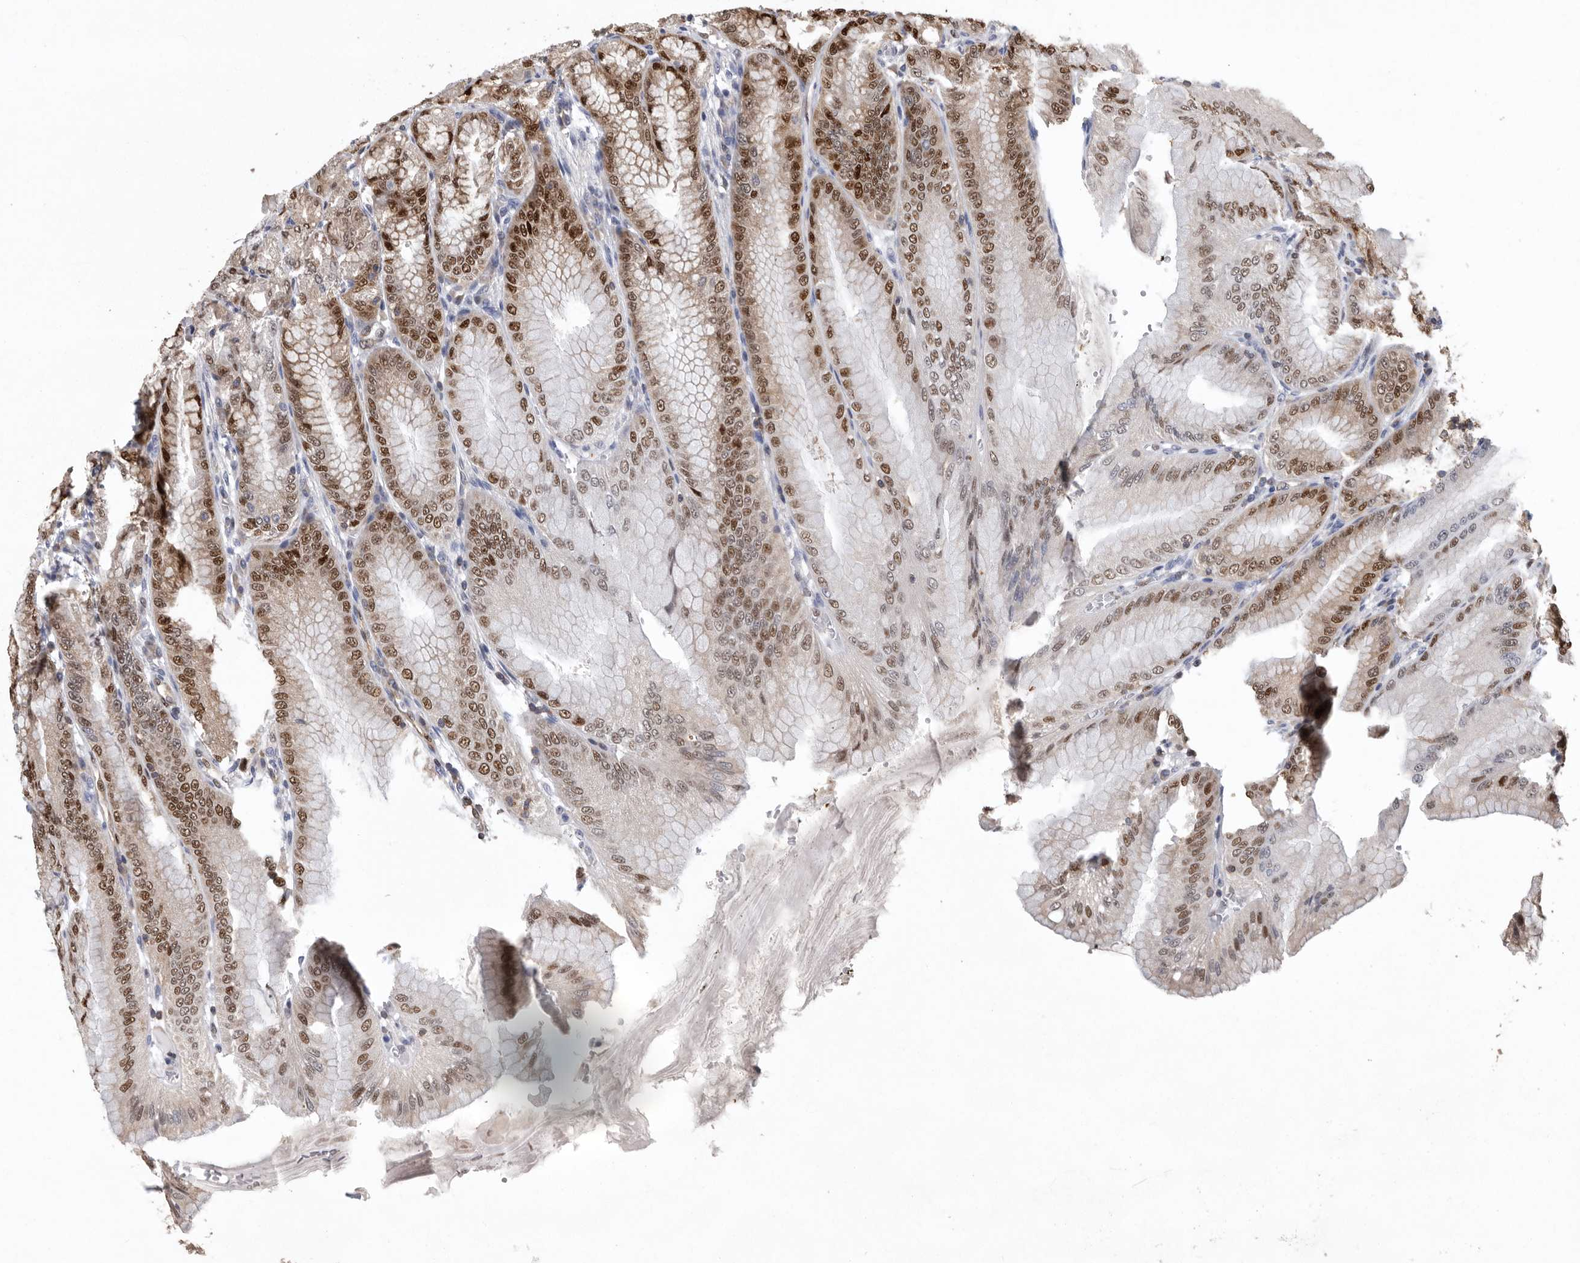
{"staining": {"intensity": "moderate", "quantity": ">75%", "location": "cytoplasmic/membranous,nuclear"}, "tissue": "stomach", "cell_type": "Glandular cells", "image_type": "normal", "snomed": [{"axis": "morphology", "description": "Normal tissue, NOS"}, {"axis": "topography", "description": "Stomach, lower"}], "caption": "Human stomach stained with a brown dye displays moderate cytoplasmic/membranous,nuclear positive staining in about >75% of glandular cells.", "gene": "PDCD4", "patient": {"sex": "male", "age": 71}}